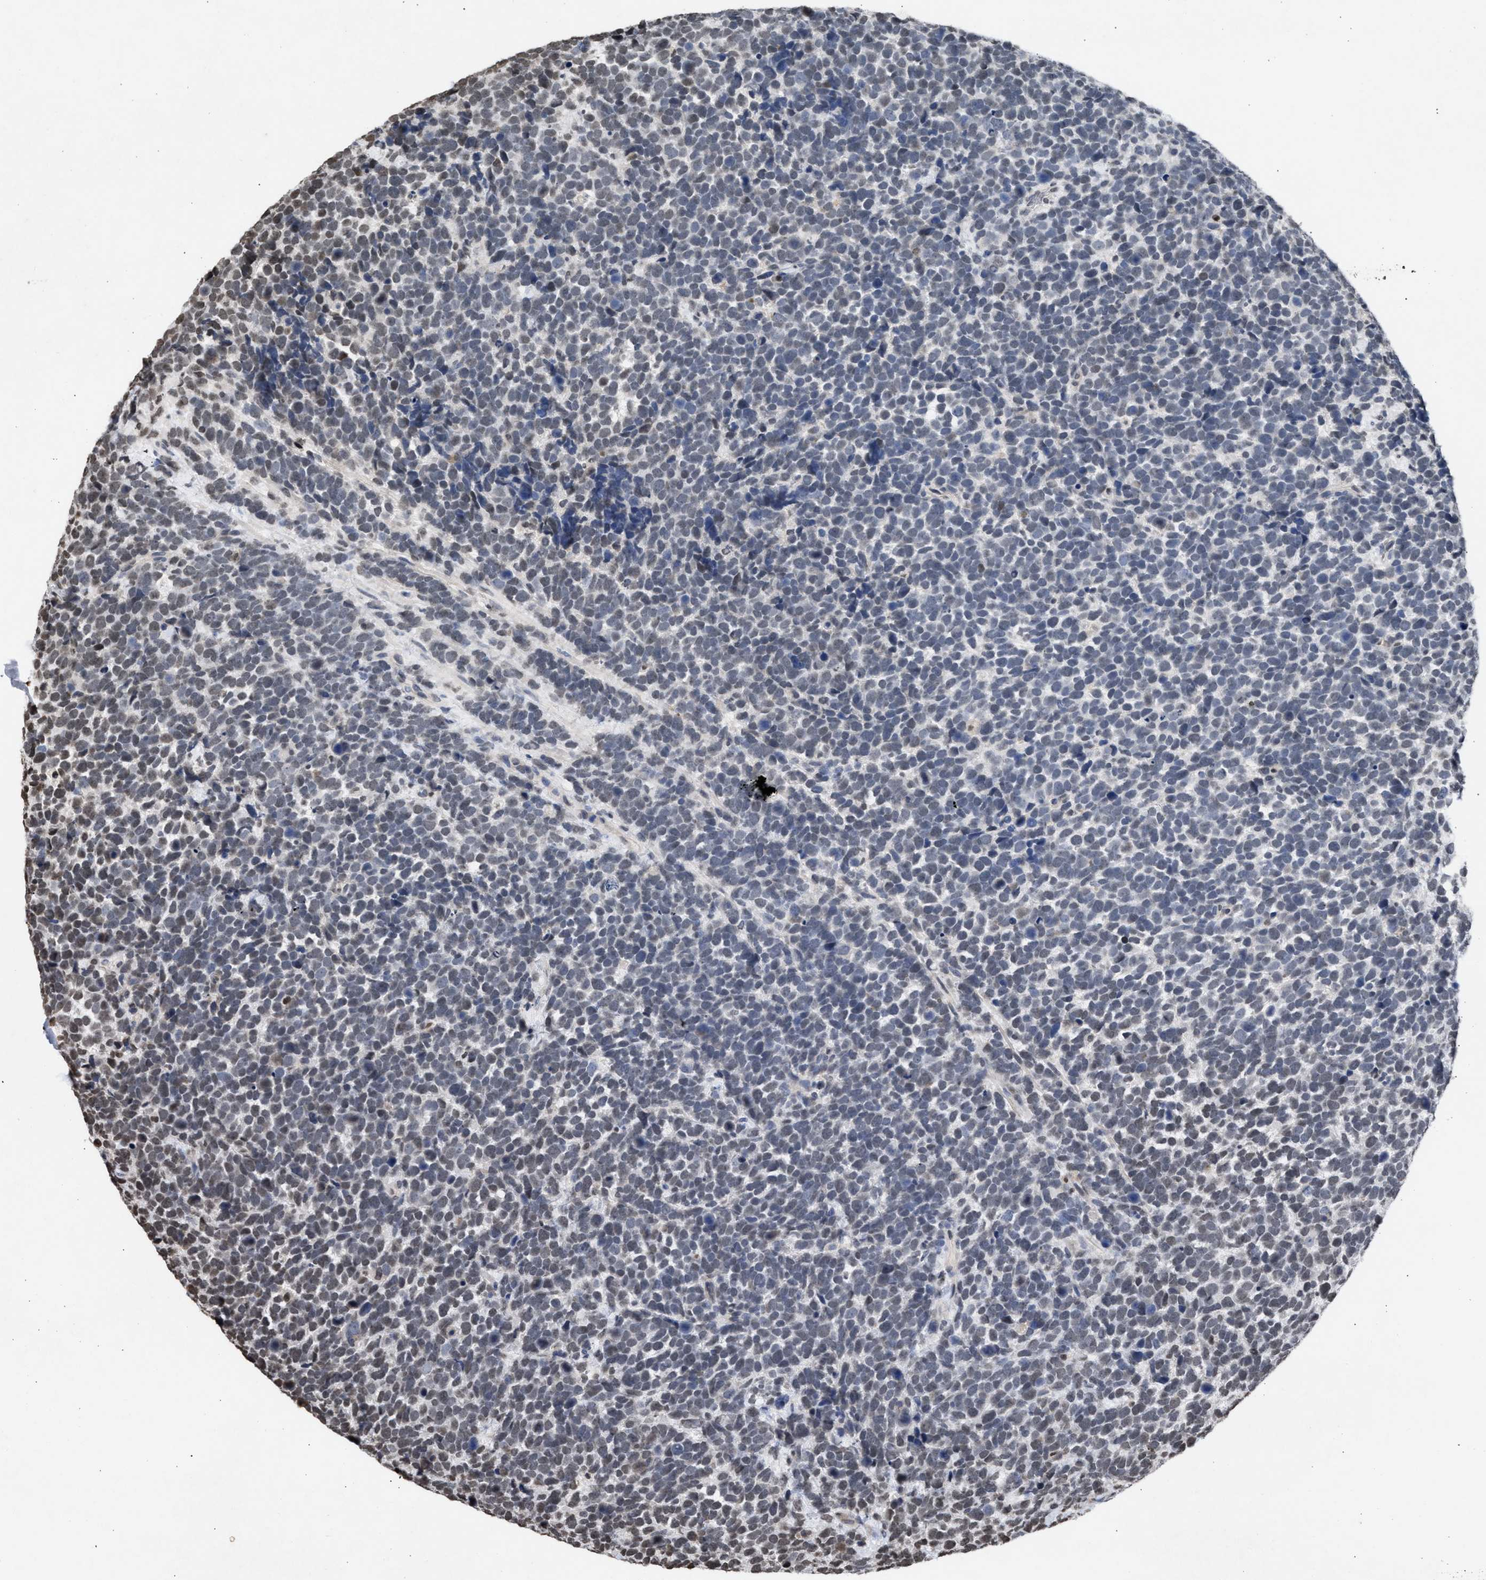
{"staining": {"intensity": "weak", "quantity": "<25%", "location": "nuclear"}, "tissue": "urothelial cancer", "cell_type": "Tumor cells", "image_type": "cancer", "snomed": [{"axis": "morphology", "description": "Urothelial carcinoma, High grade"}, {"axis": "topography", "description": "Urinary bladder"}], "caption": "IHC of human high-grade urothelial carcinoma displays no positivity in tumor cells. (DAB immunohistochemistry (IHC), high magnification).", "gene": "NUP35", "patient": {"sex": "female", "age": 82}}